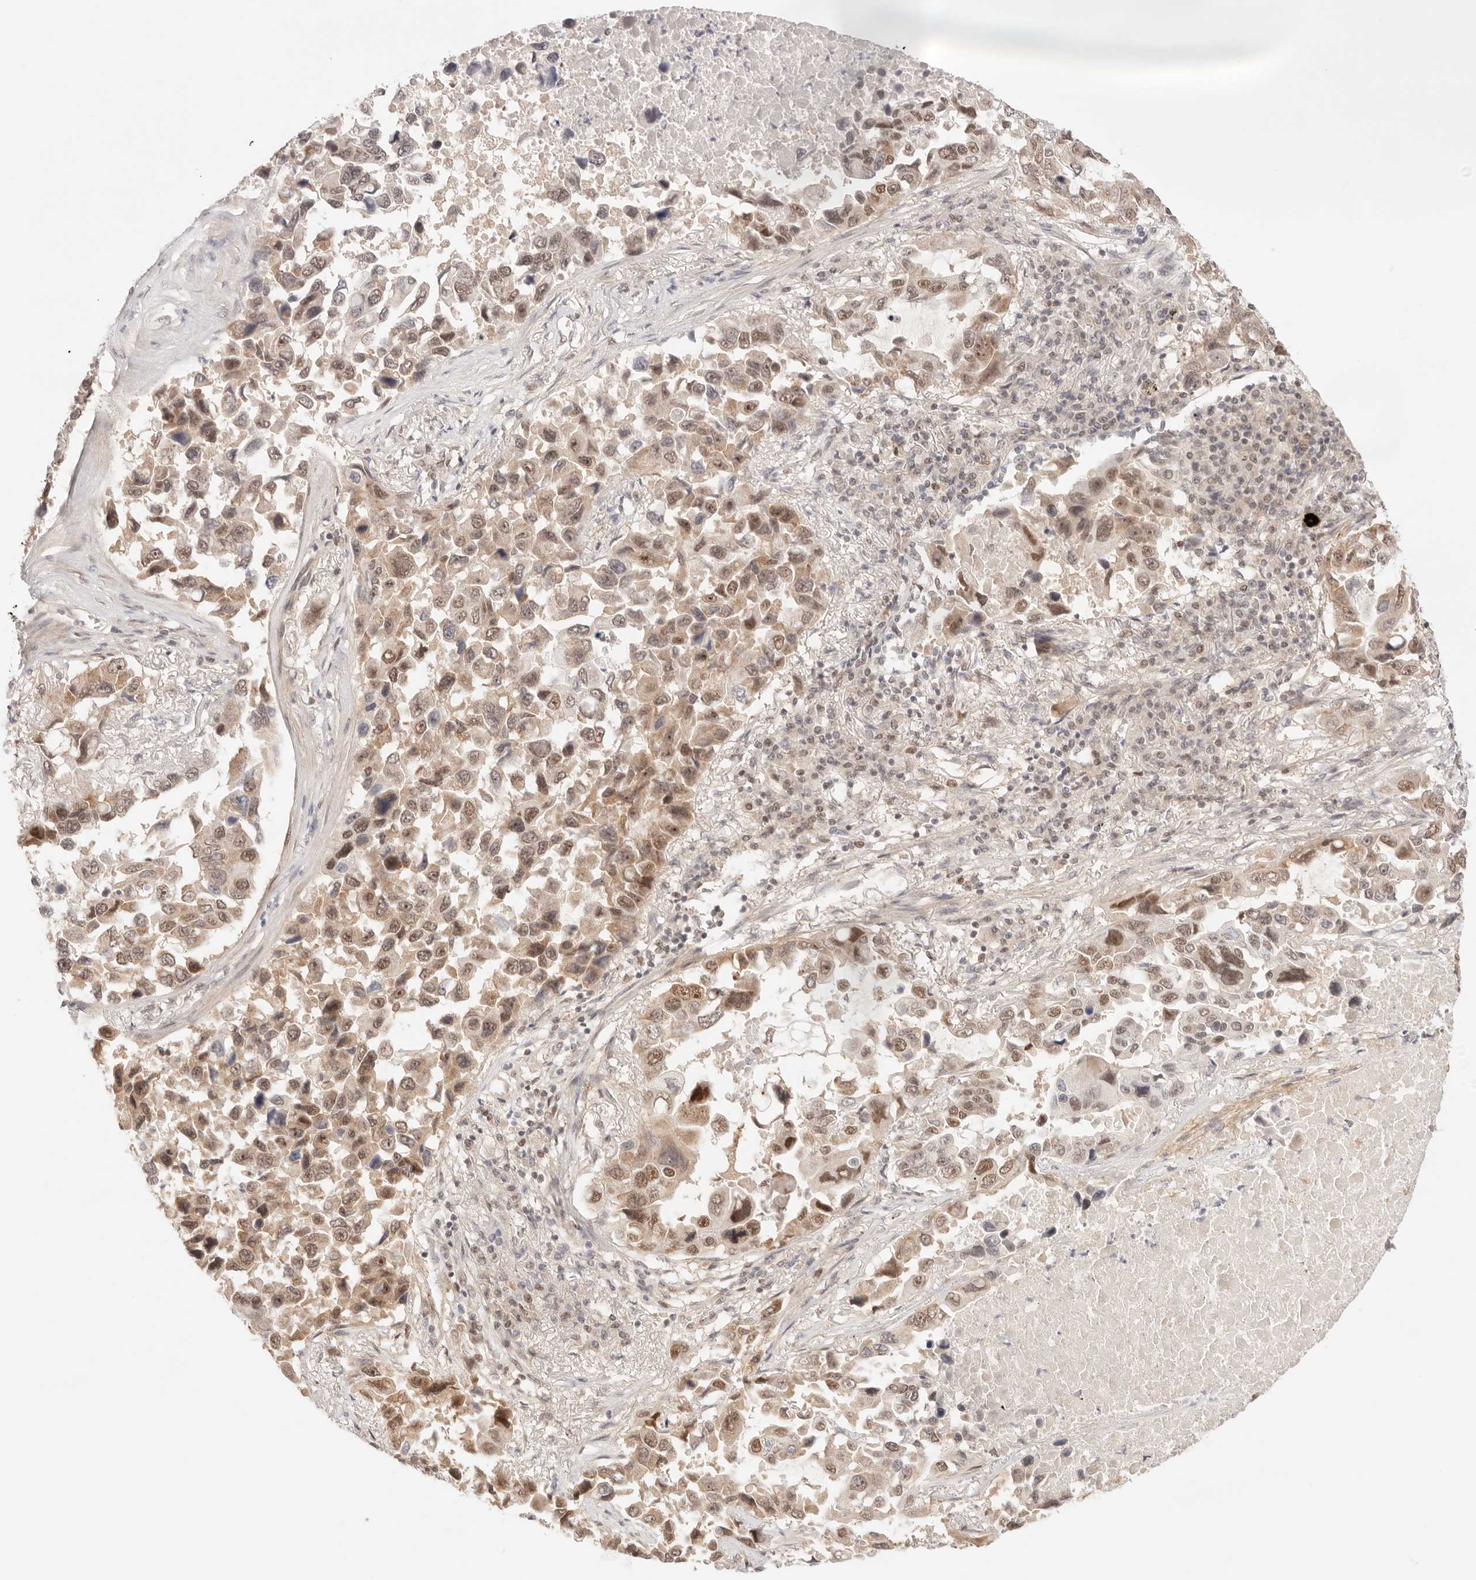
{"staining": {"intensity": "moderate", "quantity": "25%-75%", "location": "nuclear"}, "tissue": "lung cancer", "cell_type": "Tumor cells", "image_type": "cancer", "snomed": [{"axis": "morphology", "description": "Adenocarcinoma, NOS"}, {"axis": "topography", "description": "Lung"}], "caption": "IHC micrograph of neoplastic tissue: lung cancer stained using immunohistochemistry (IHC) displays medium levels of moderate protein expression localized specifically in the nuclear of tumor cells, appearing as a nuclear brown color.", "gene": "GTF2E2", "patient": {"sex": "male", "age": 64}}